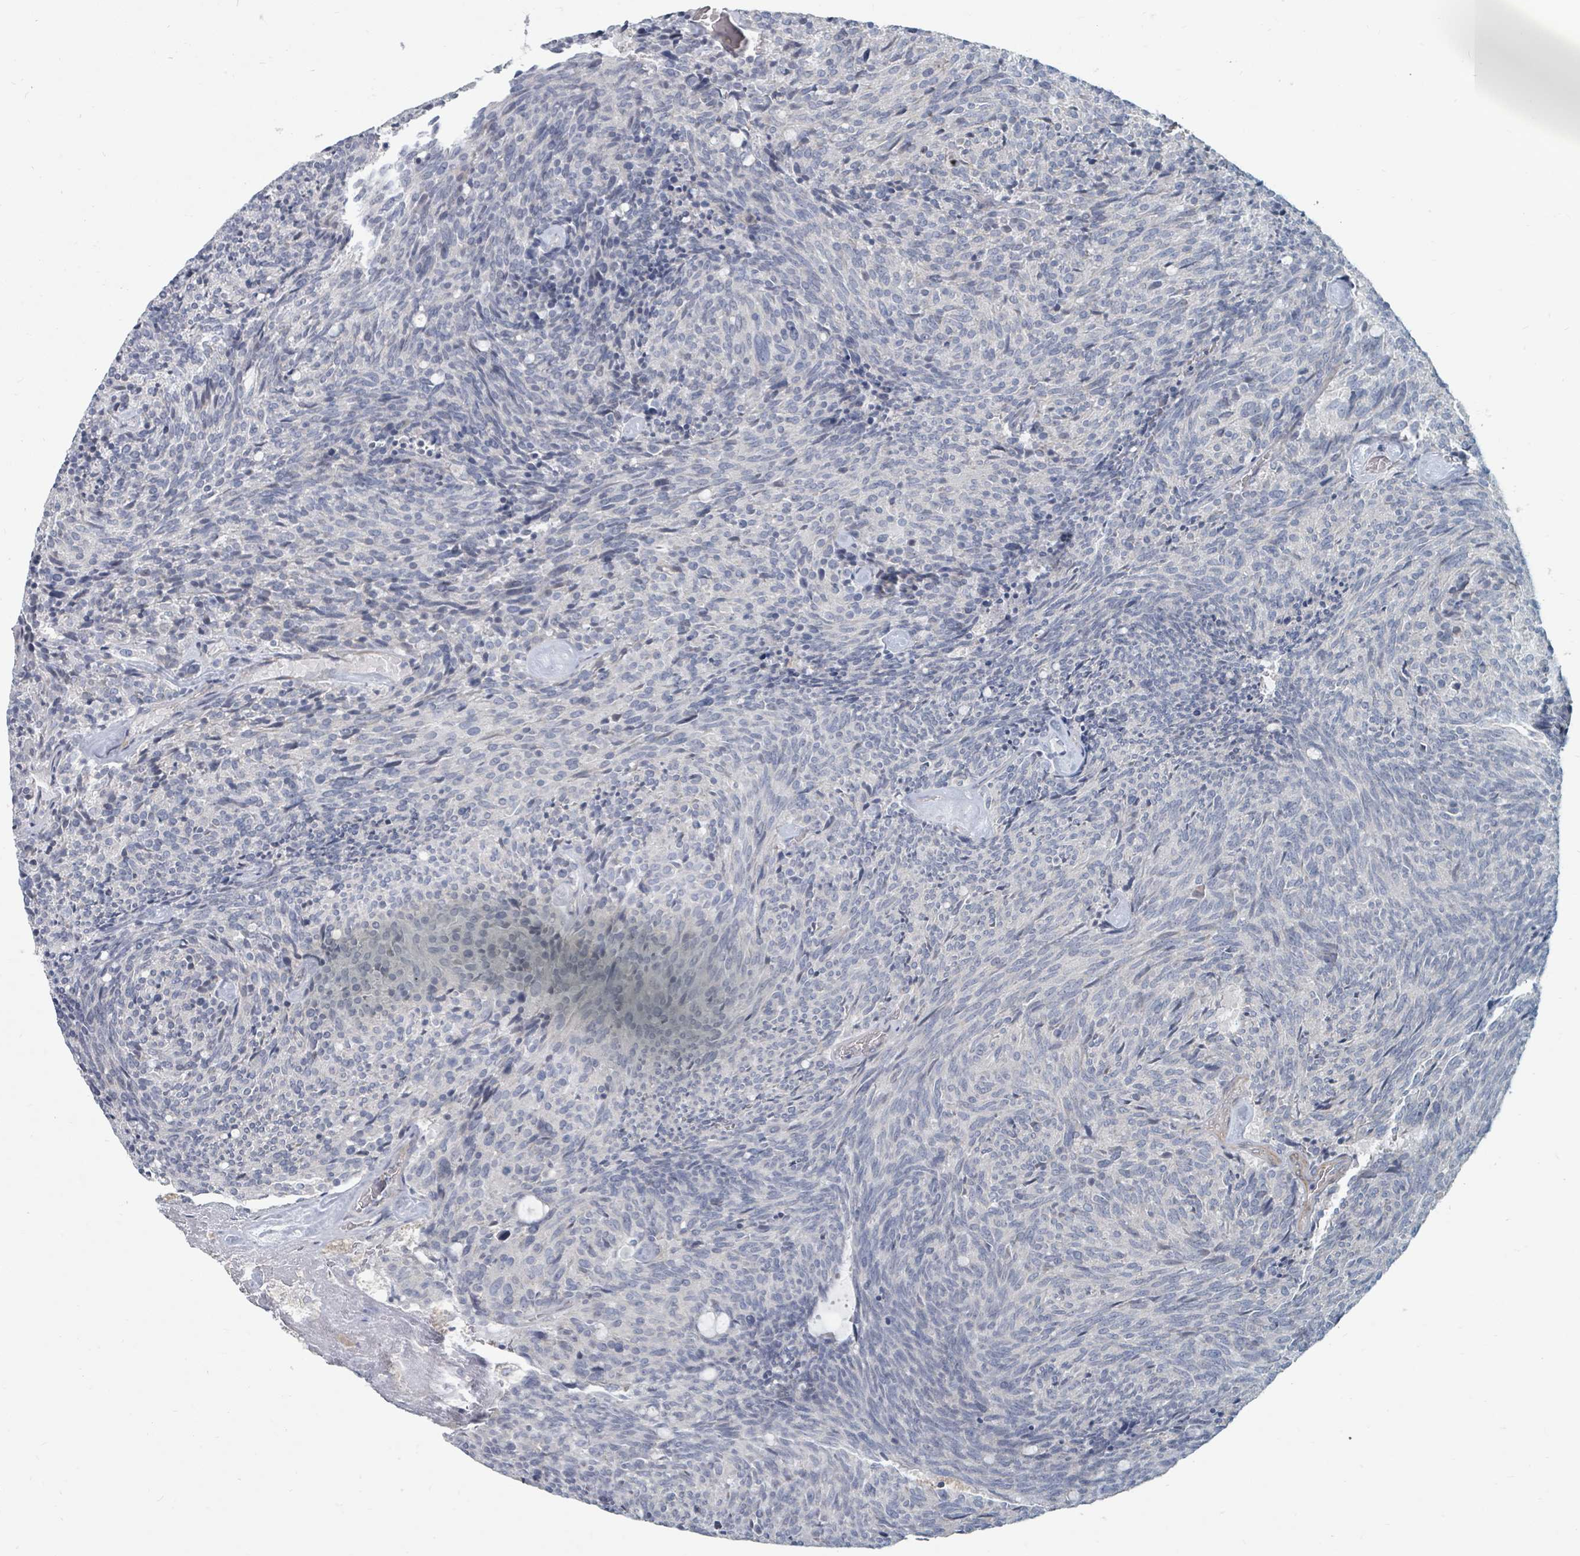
{"staining": {"intensity": "negative", "quantity": "none", "location": "none"}, "tissue": "carcinoid", "cell_type": "Tumor cells", "image_type": "cancer", "snomed": [{"axis": "morphology", "description": "Carcinoid, malignant, NOS"}, {"axis": "topography", "description": "Pancreas"}], "caption": "Immunohistochemistry of human malignant carcinoid displays no positivity in tumor cells.", "gene": "ARGFX", "patient": {"sex": "female", "age": 54}}